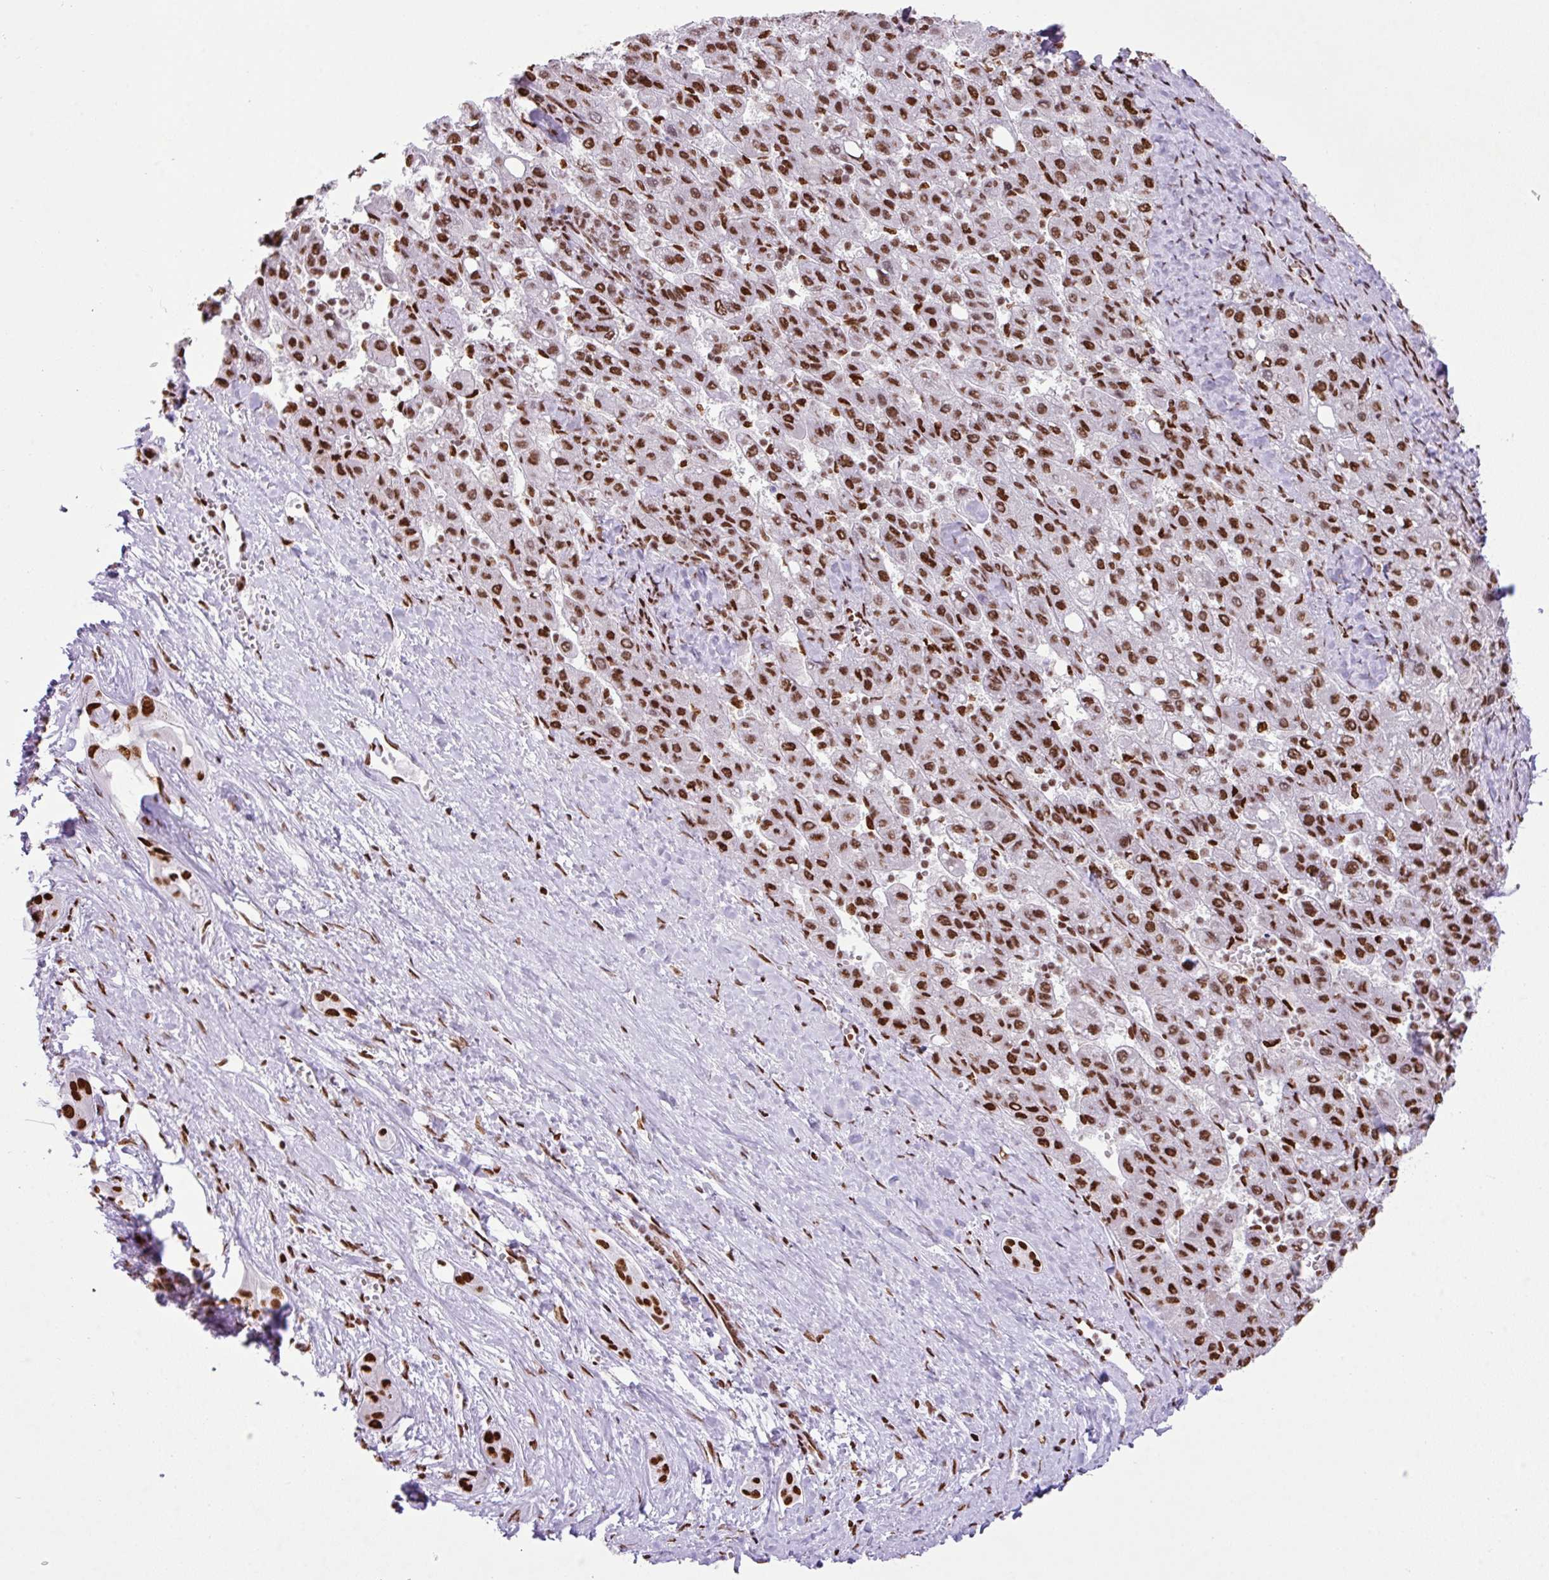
{"staining": {"intensity": "moderate", "quantity": ">75%", "location": "nuclear"}, "tissue": "liver cancer", "cell_type": "Tumor cells", "image_type": "cancer", "snomed": [{"axis": "morphology", "description": "Carcinoma, Hepatocellular, NOS"}, {"axis": "topography", "description": "Liver"}], "caption": "Immunohistochemical staining of liver cancer demonstrates medium levels of moderate nuclear staining in approximately >75% of tumor cells. The protein is shown in brown color, while the nuclei are stained blue.", "gene": "RARG", "patient": {"sex": "female", "age": 82}}